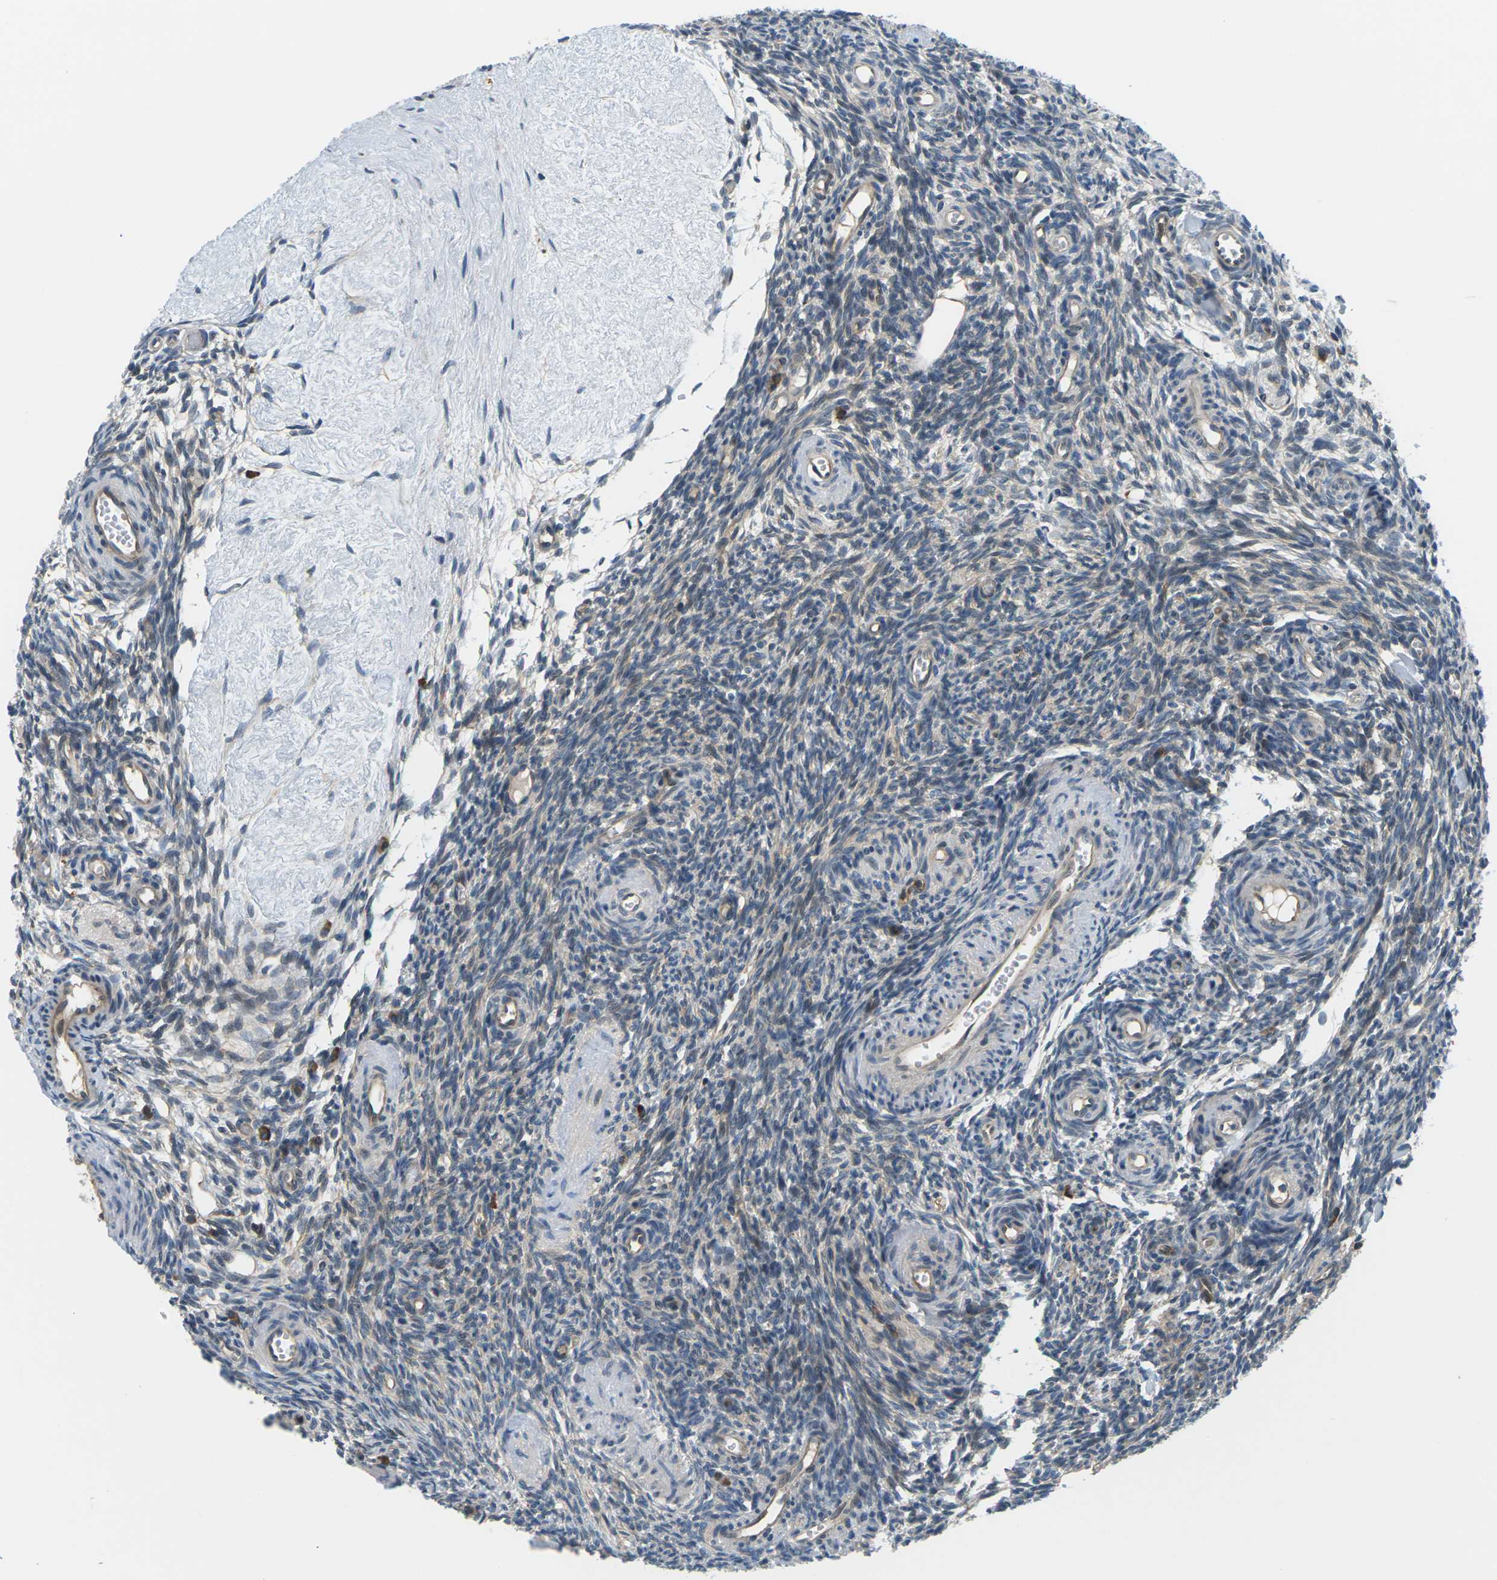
{"staining": {"intensity": "moderate", "quantity": ">75%", "location": "cytoplasmic/membranous"}, "tissue": "ovary", "cell_type": "Follicle cells", "image_type": "normal", "snomed": [{"axis": "morphology", "description": "Normal tissue, NOS"}, {"axis": "topography", "description": "Ovary"}], "caption": "Approximately >75% of follicle cells in unremarkable ovary exhibit moderate cytoplasmic/membranous protein expression as visualized by brown immunohistochemical staining.", "gene": "SLC13A3", "patient": {"sex": "female", "age": 35}}